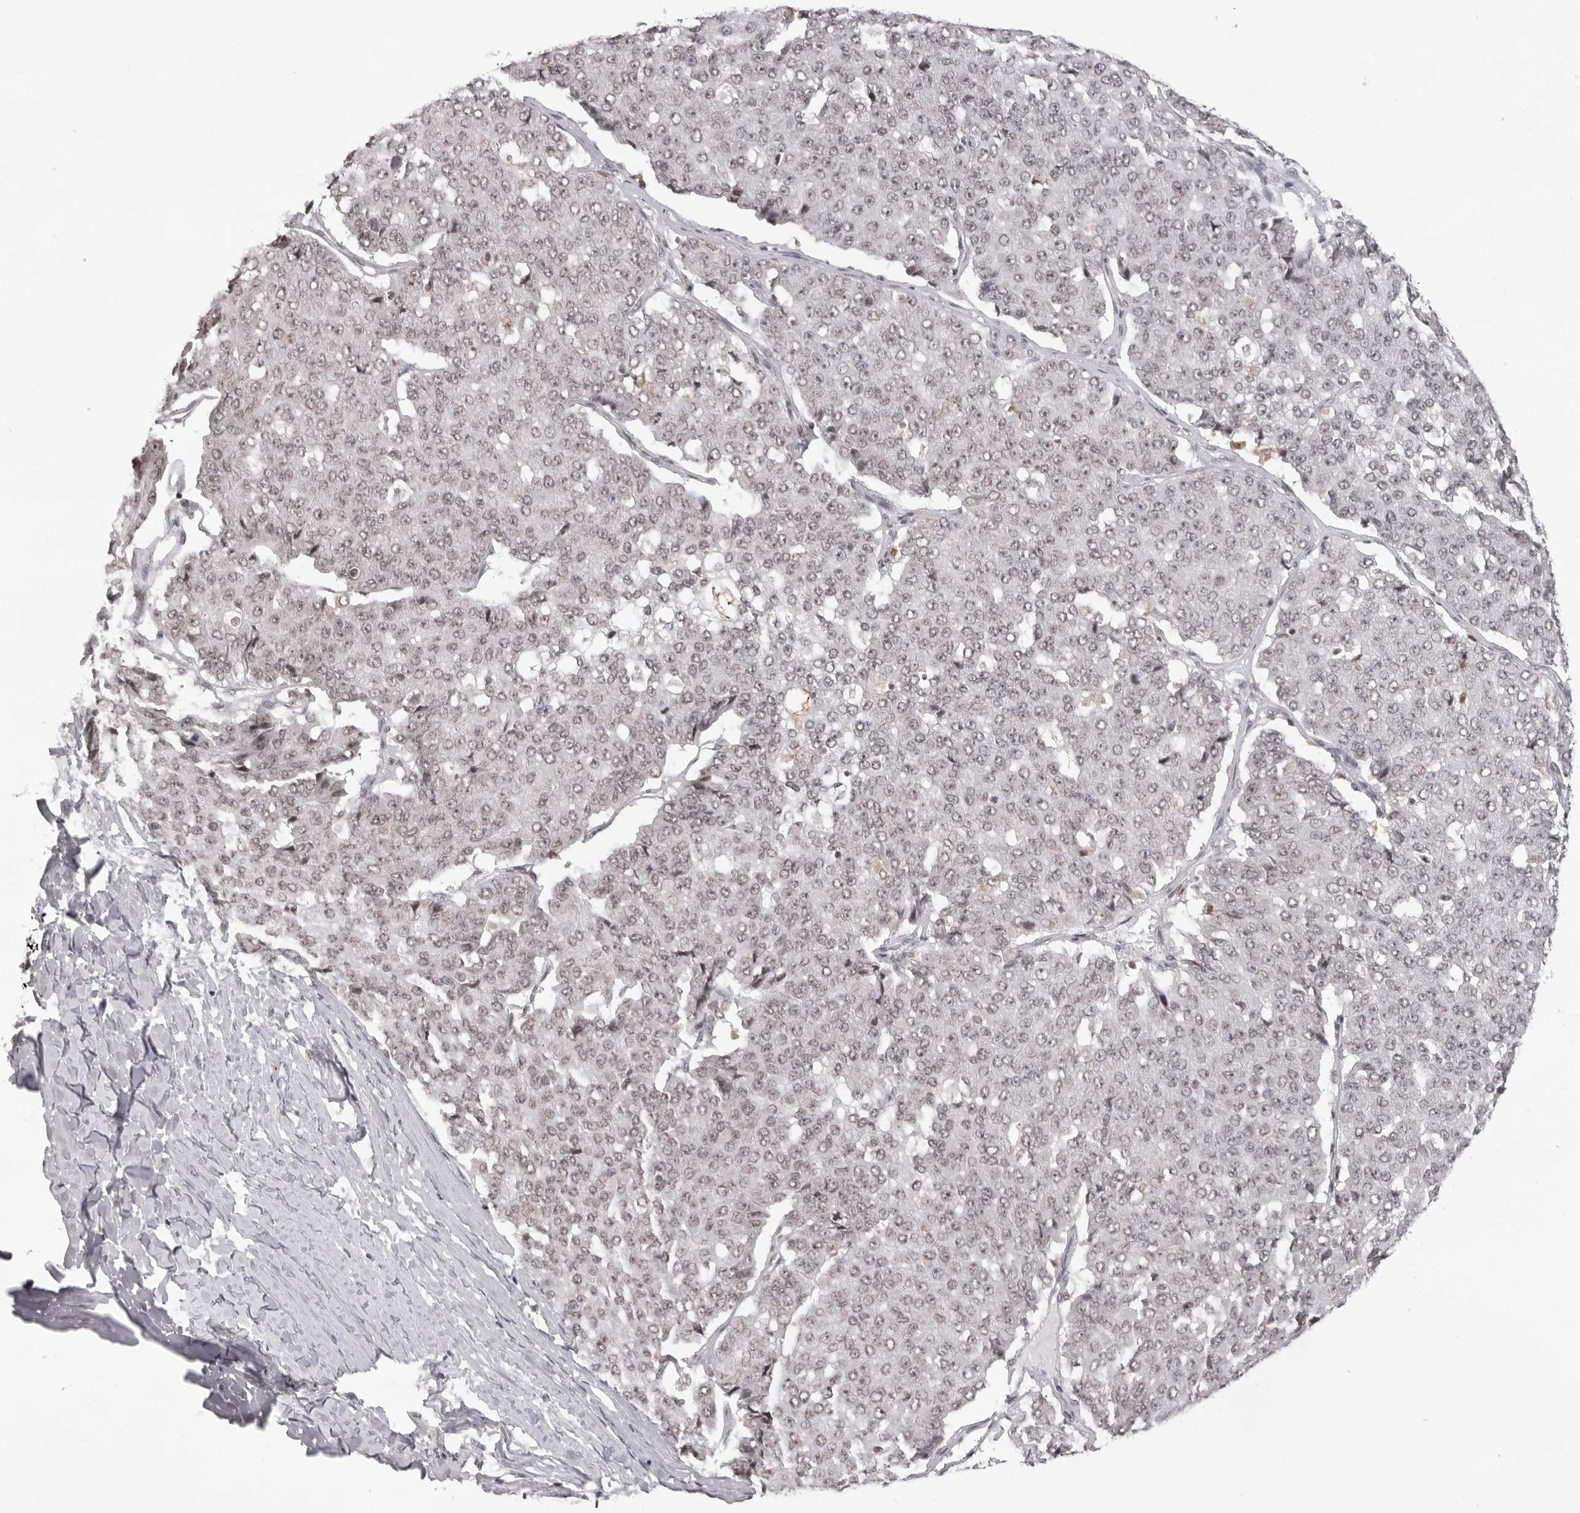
{"staining": {"intensity": "weak", "quantity": ">75%", "location": "nuclear"}, "tissue": "pancreatic cancer", "cell_type": "Tumor cells", "image_type": "cancer", "snomed": [{"axis": "morphology", "description": "Adenocarcinoma, NOS"}, {"axis": "topography", "description": "Pancreas"}], "caption": "This photomicrograph displays pancreatic adenocarcinoma stained with IHC to label a protein in brown. The nuclear of tumor cells show weak positivity for the protein. Nuclei are counter-stained blue.", "gene": "NTM", "patient": {"sex": "male", "age": 50}}